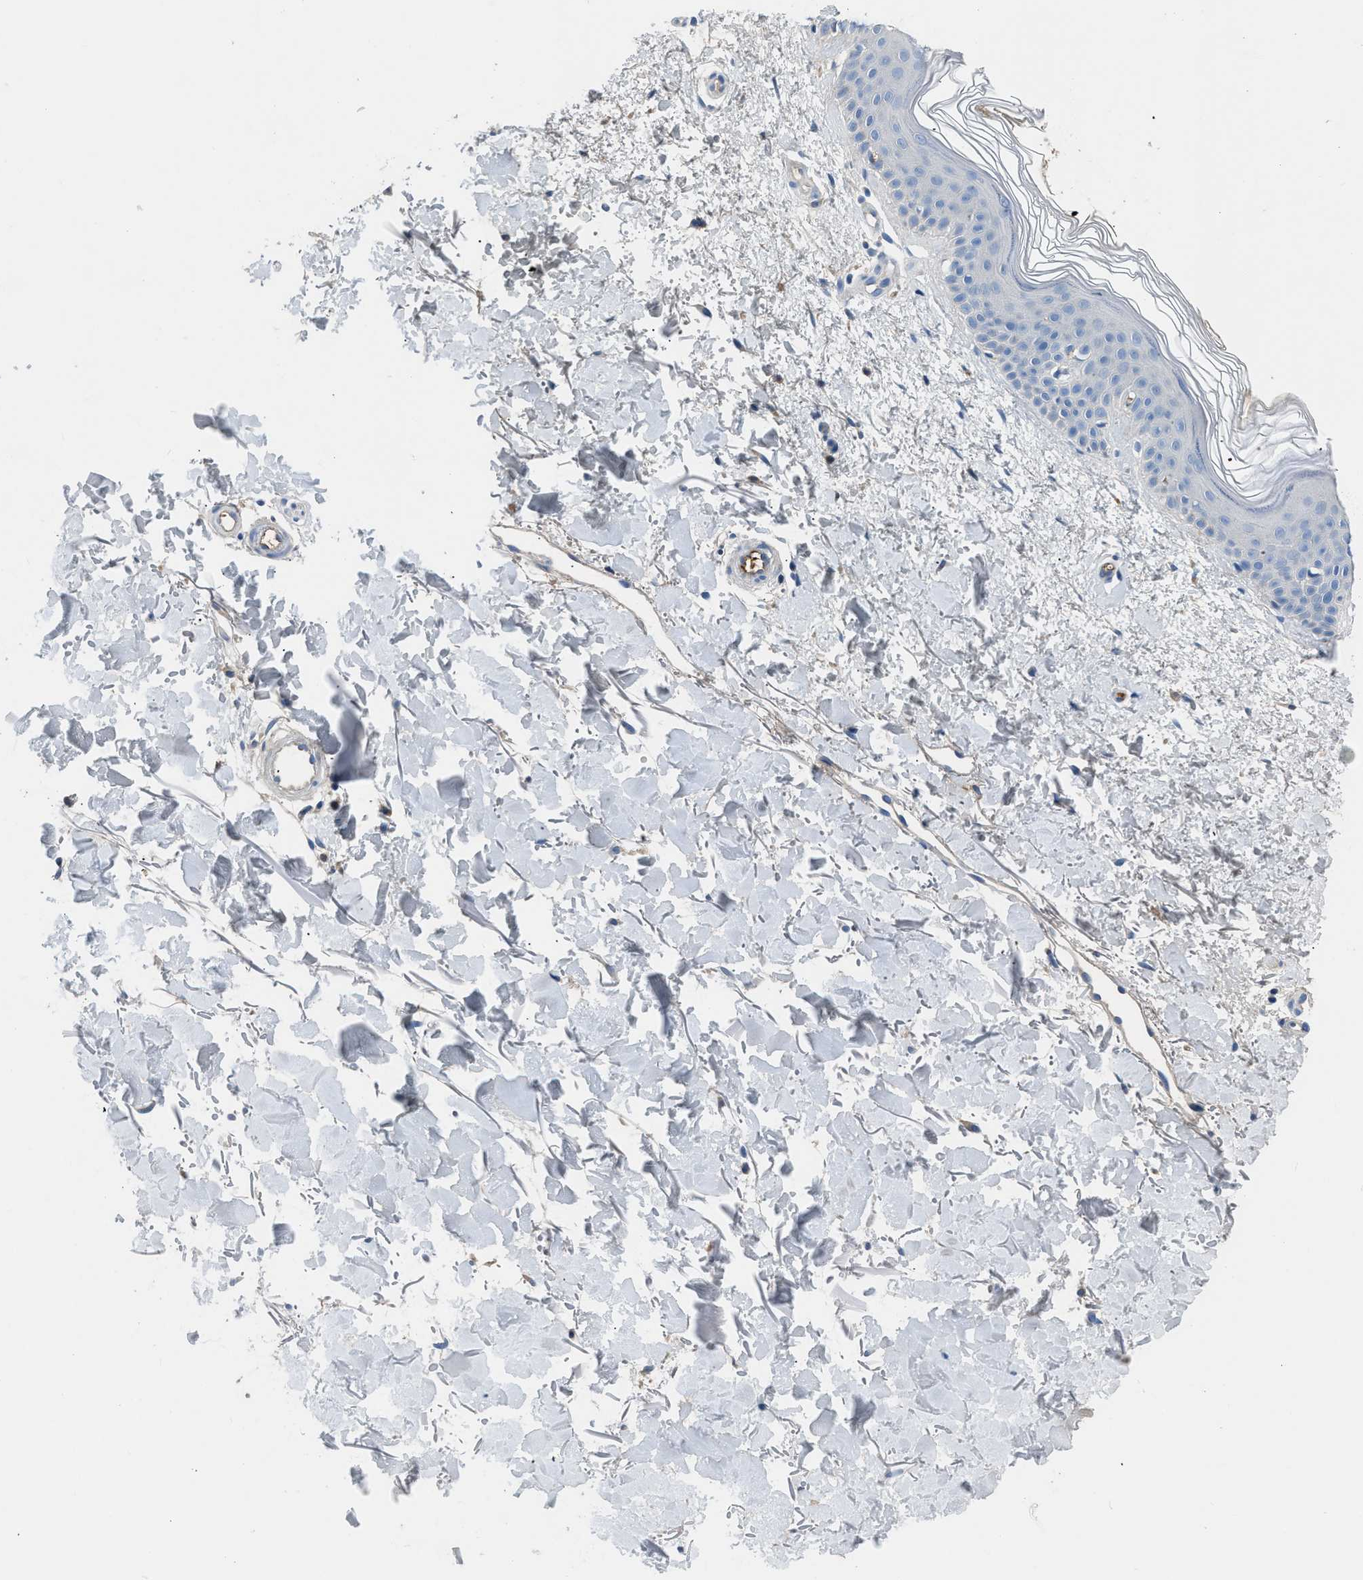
{"staining": {"intensity": "negative", "quantity": "none", "location": "none"}, "tissue": "skin", "cell_type": "Fibroblasts", "image_type": "normal", "snomed": [{"axis": "morphology", "description": "Normal tissue, NOS"}, {"axis": "morphology", "description": "Malignant melanoma, NOS"}, {"axis": "topography", "description": "Skin"}], "caption": "A micrograph of human skin is negative for staining in fibroblasts. (Immunohistochemistry (ihc), brightfield microscopy, high magnification).", "gene": "STC1", "patient": {"sex": "male", "age": 83}}